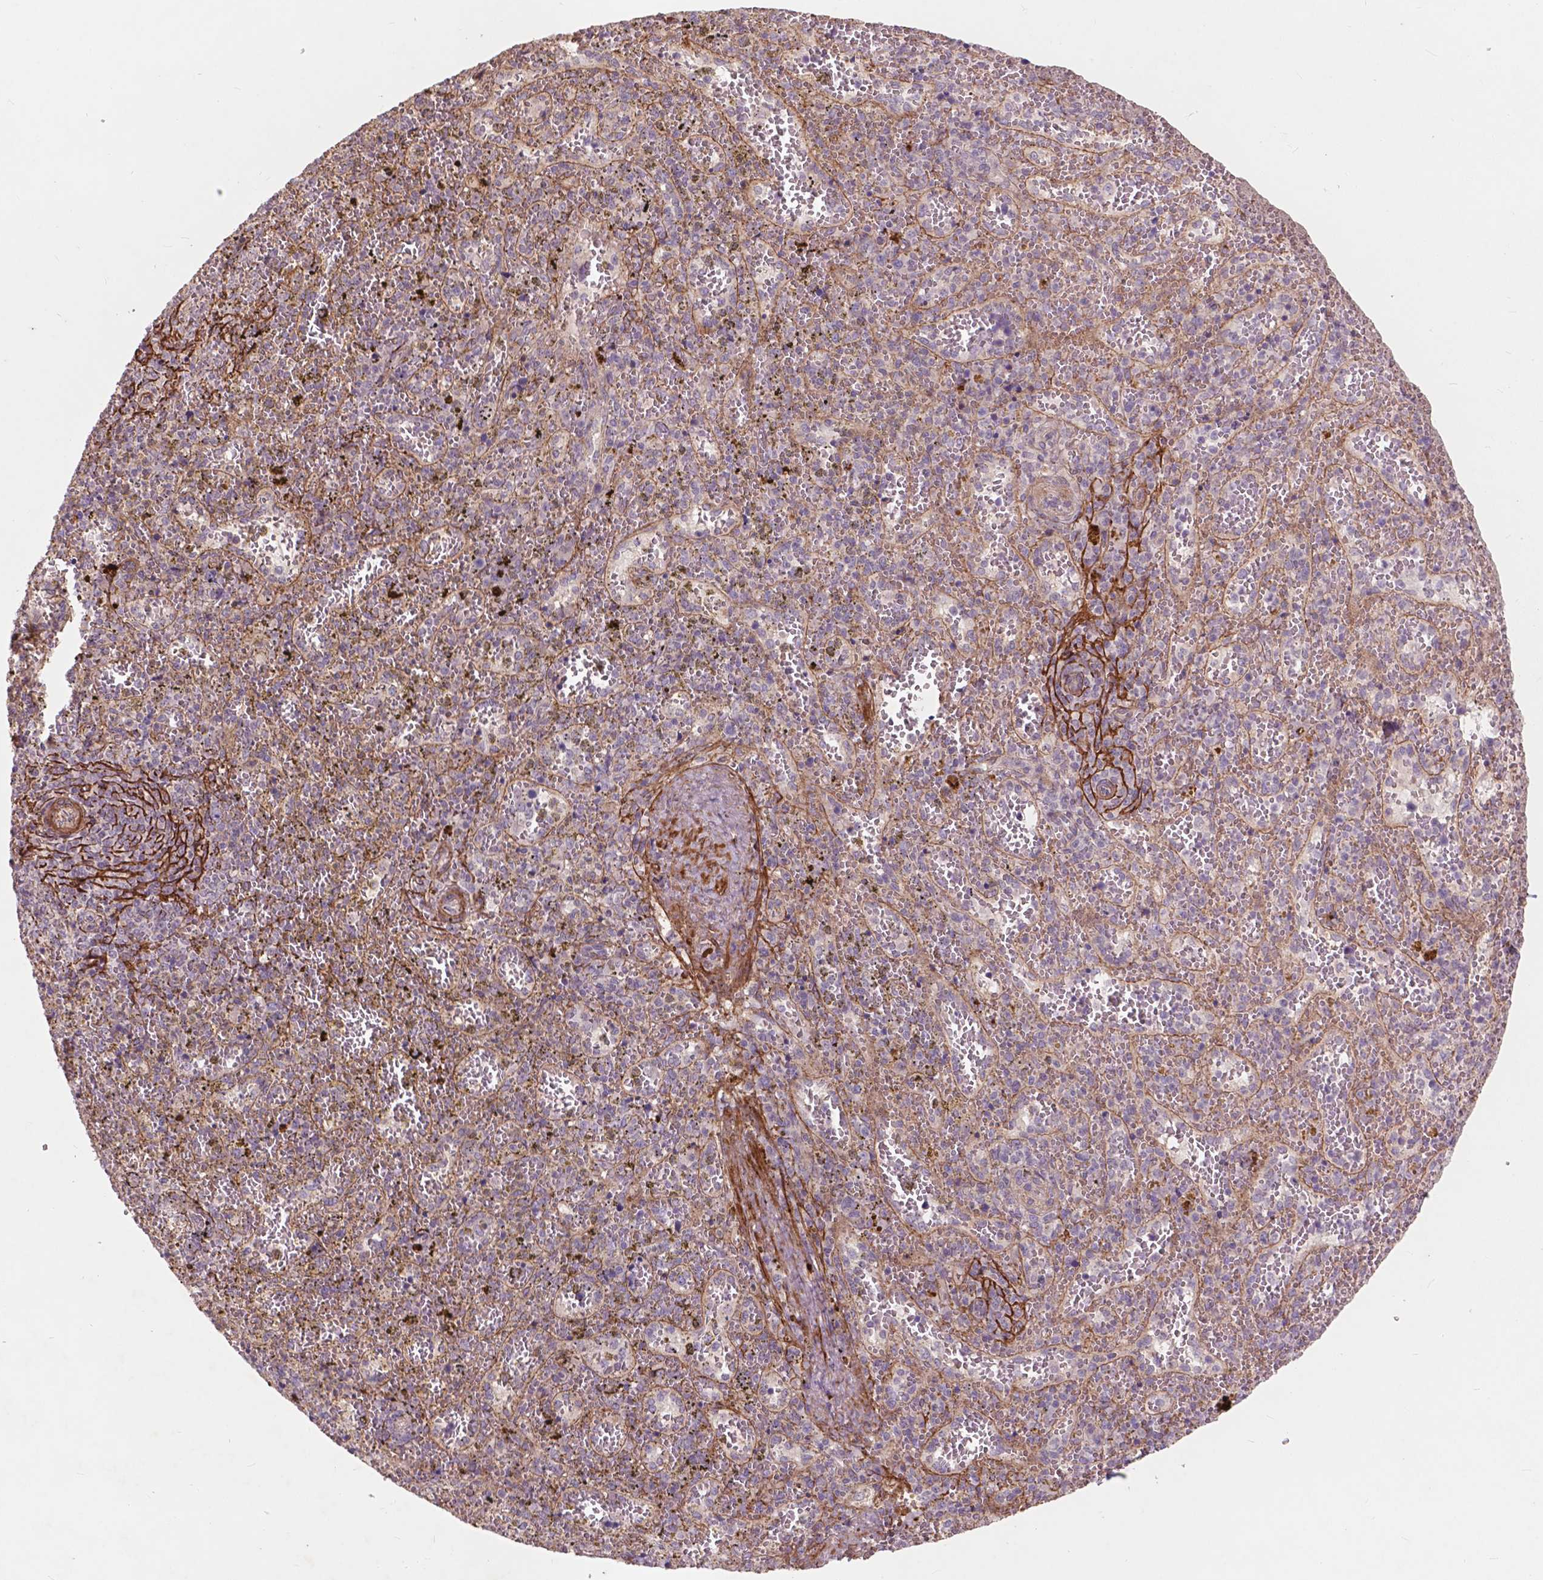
{"staining": {"intensity": "negative", "quantity": "none", "location": "none"}, "tissue": "spleen", "cell_type": "Cells in red pulp", "image_type": "normal", "snomed": [{"axis": "morphology", "description": "Normal tissue, NOS"}, {"axis": "topography", "description": "Spleen"}], "caption": "The immunohistochemistry image has no significant positivity in cells in red pulp of spleen. (Brightfield microscopy of DAB immunohistochemistry at high magnification).", "gene": "RFPL4B", "patient": {"sex": "female", "age": 50}}